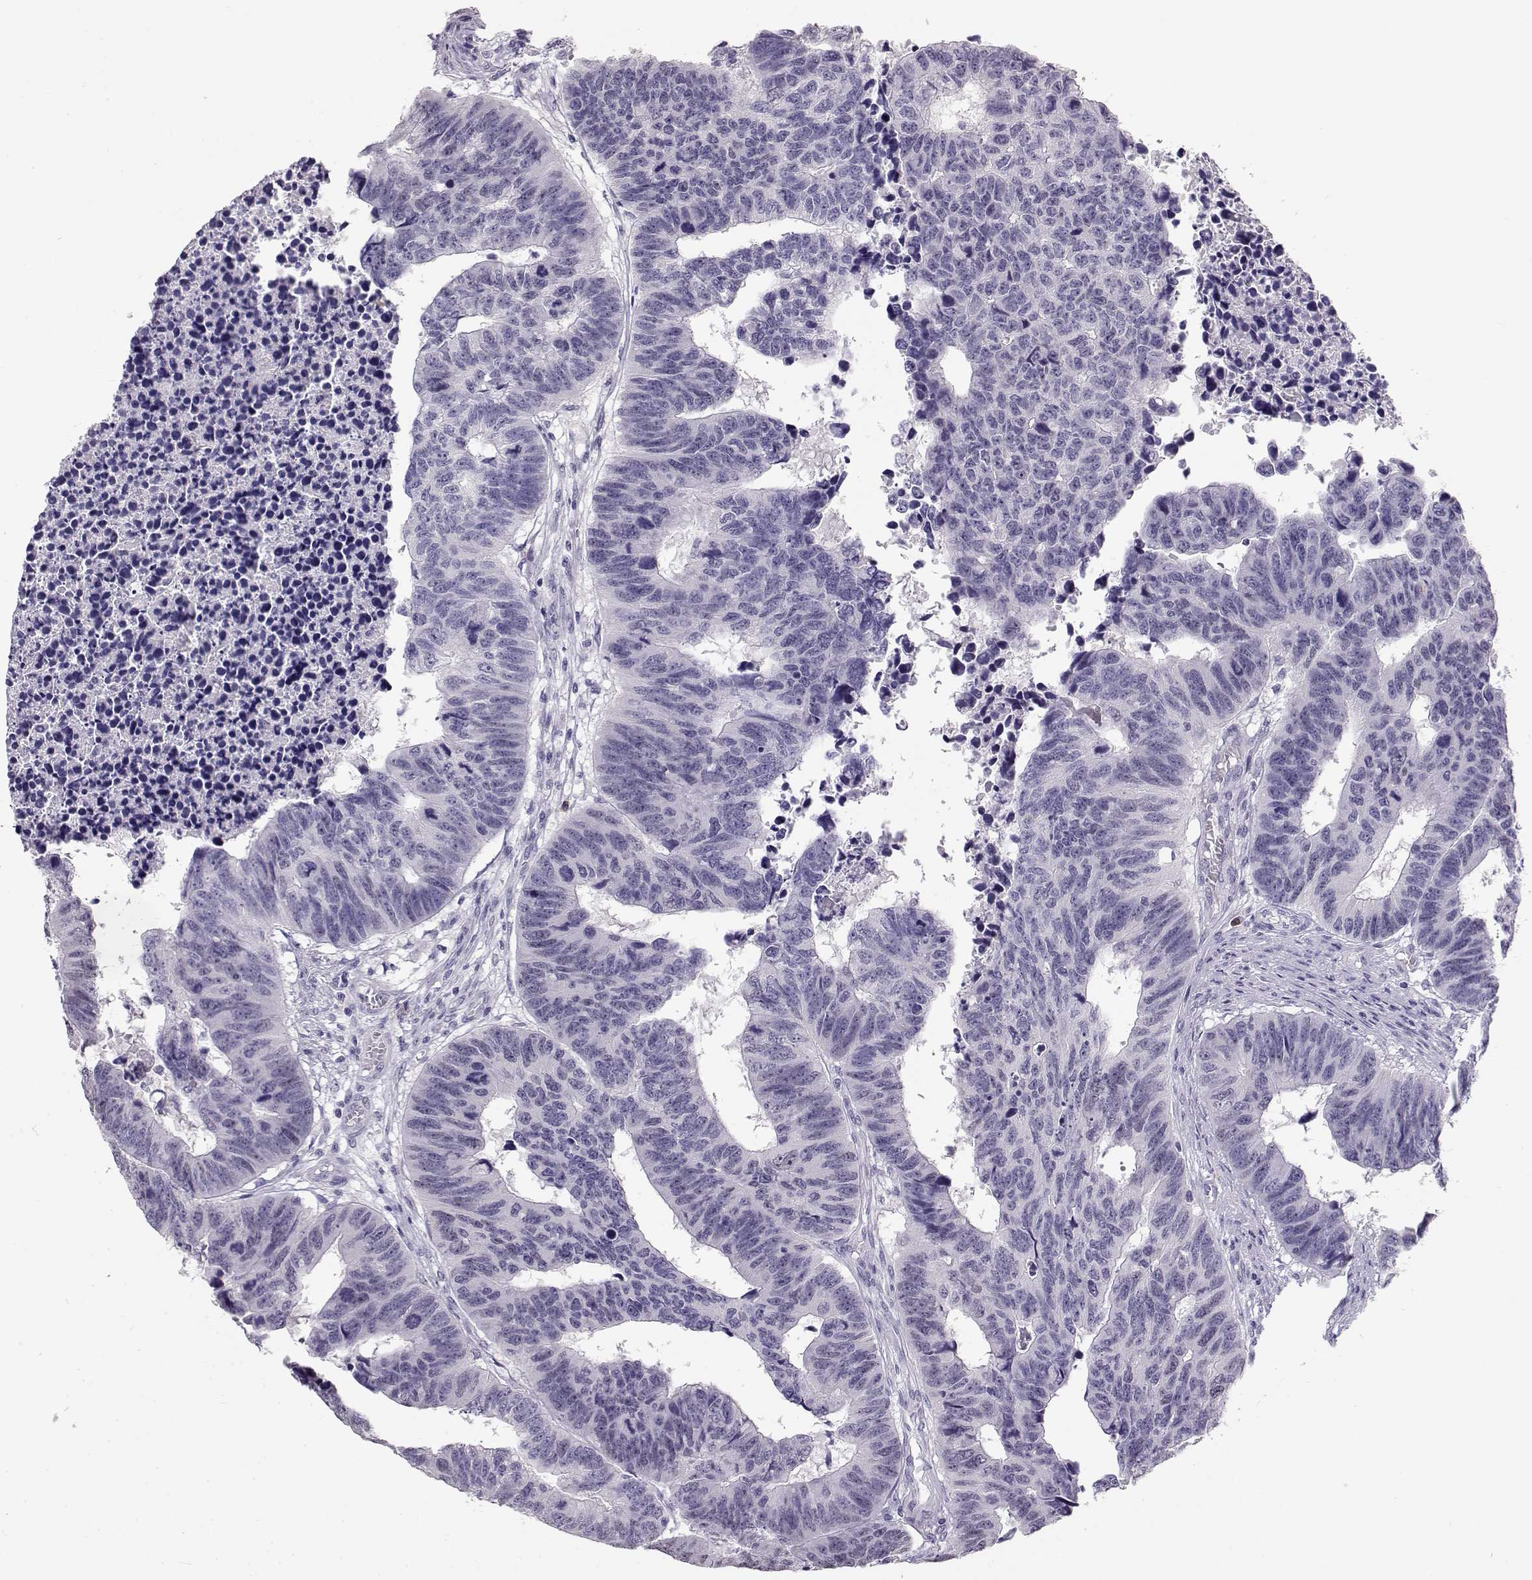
{"staining": {"intensity": "negative", "quantity": "none", "location": "none"}, "tissue": "colorectal cancer", "cell_type": "Tumor cells", "image_type": "cancer", "snomed": [{"axis": "morphology", "description": "Adenocarcinoma, NOS"}, {"axis": "topography", "description": "Rectum"}], "caption": "Tumor cells are negative for protein expression in human colorectal cancer.", "gene": "NUTM1", "patient": {"sex": "female", "age": 85}}